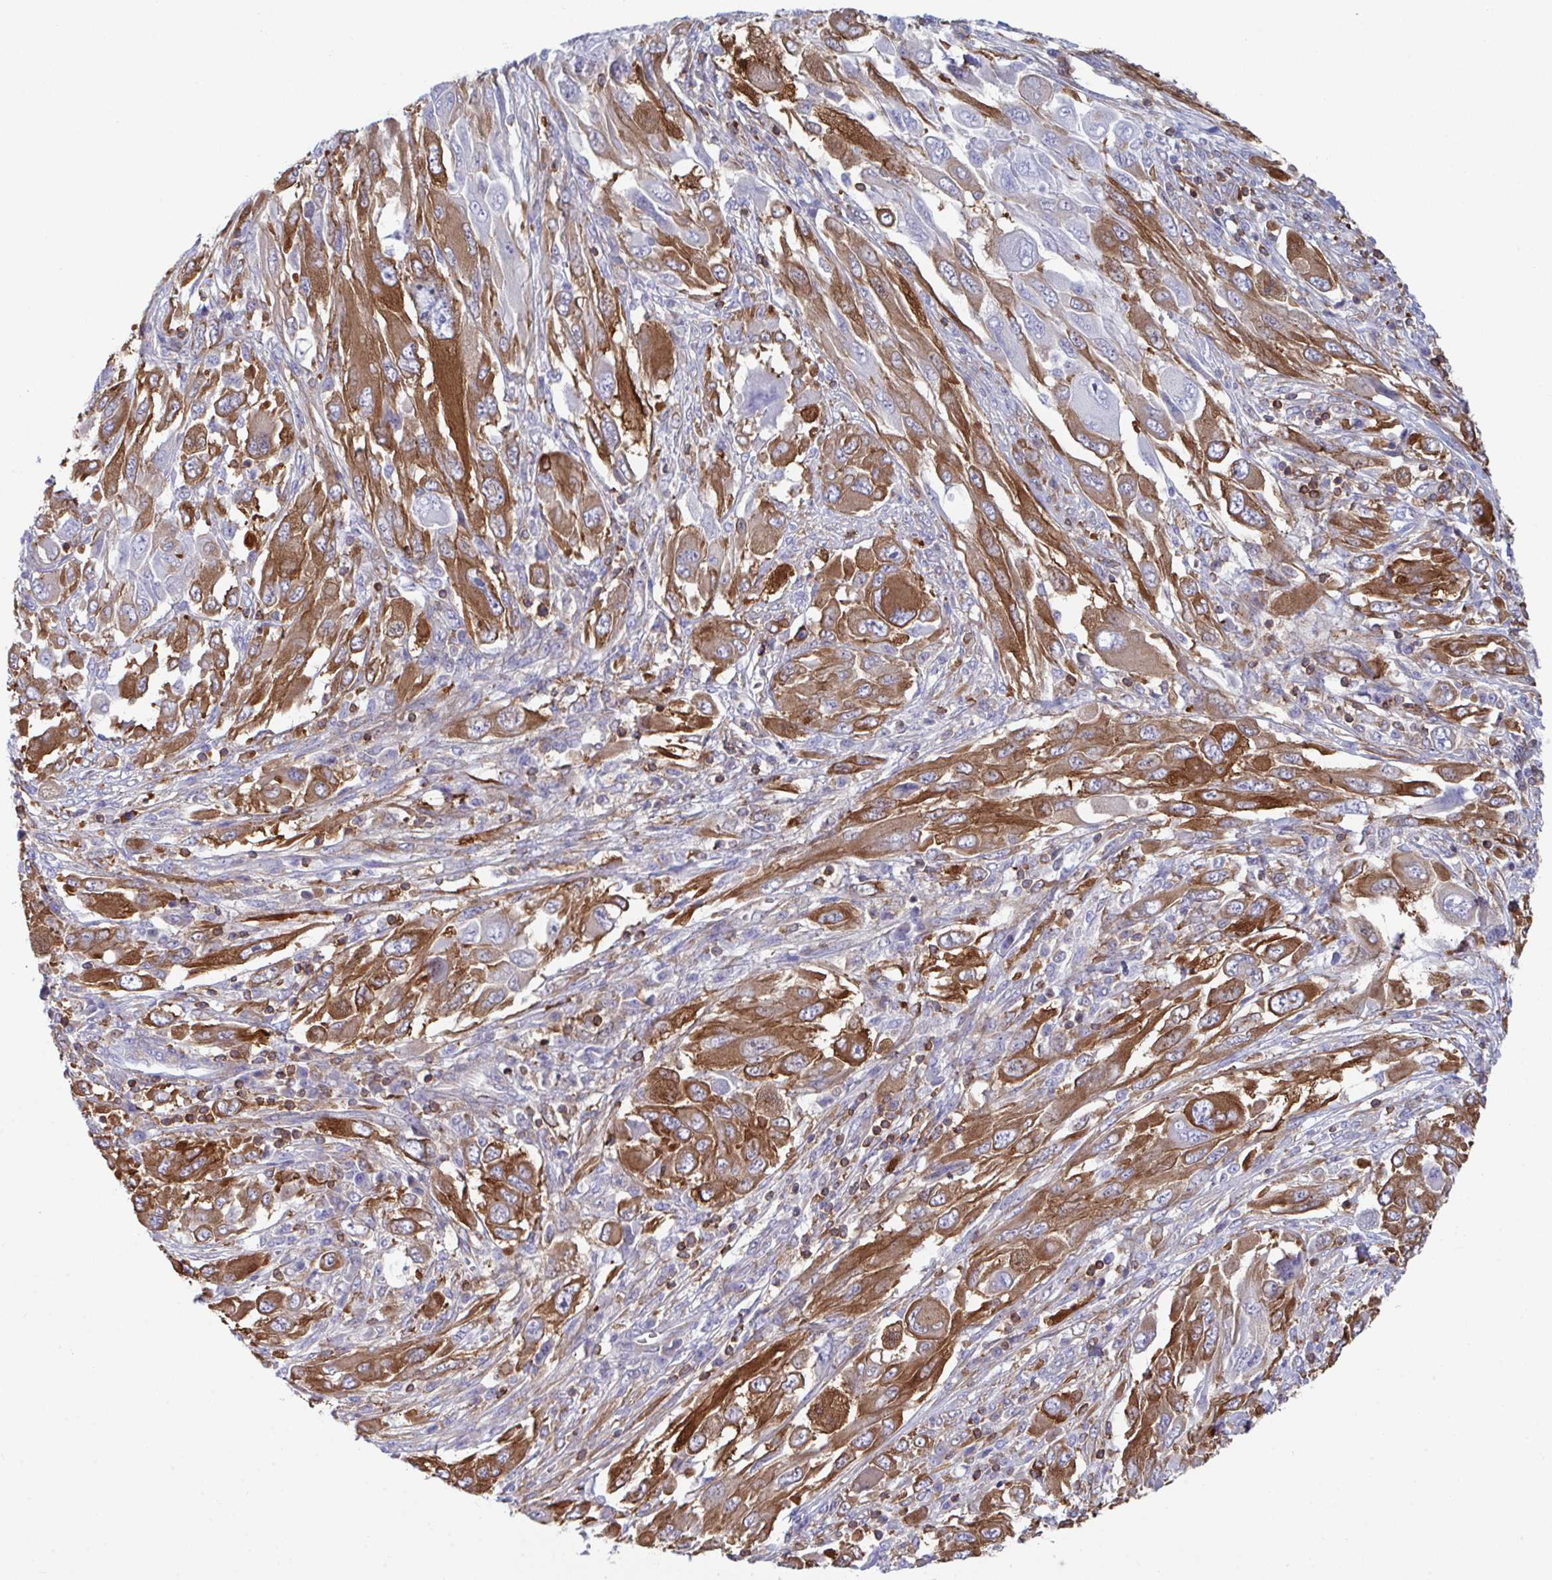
{"staining": {"intensity": "strong", "quantity": ">75%", "location": "cytoplasmic/membranous"}, "tissue": "melanoma", "cell_type": "Tumor cells", "image_type": "cancer", "snomed": [{"axis": "morphology", "description": "Malignant melanoma, NOS"}, {"axis": "topography", "description": "Skin"}], "caption": "Melanoma stained for a protein (brown) exhibits strong cytoplasmic/membranous positive staining in approximately >75% of tumor cells.", "gene": "WNK1", "patient": {"sex": "female", "age": 91}}